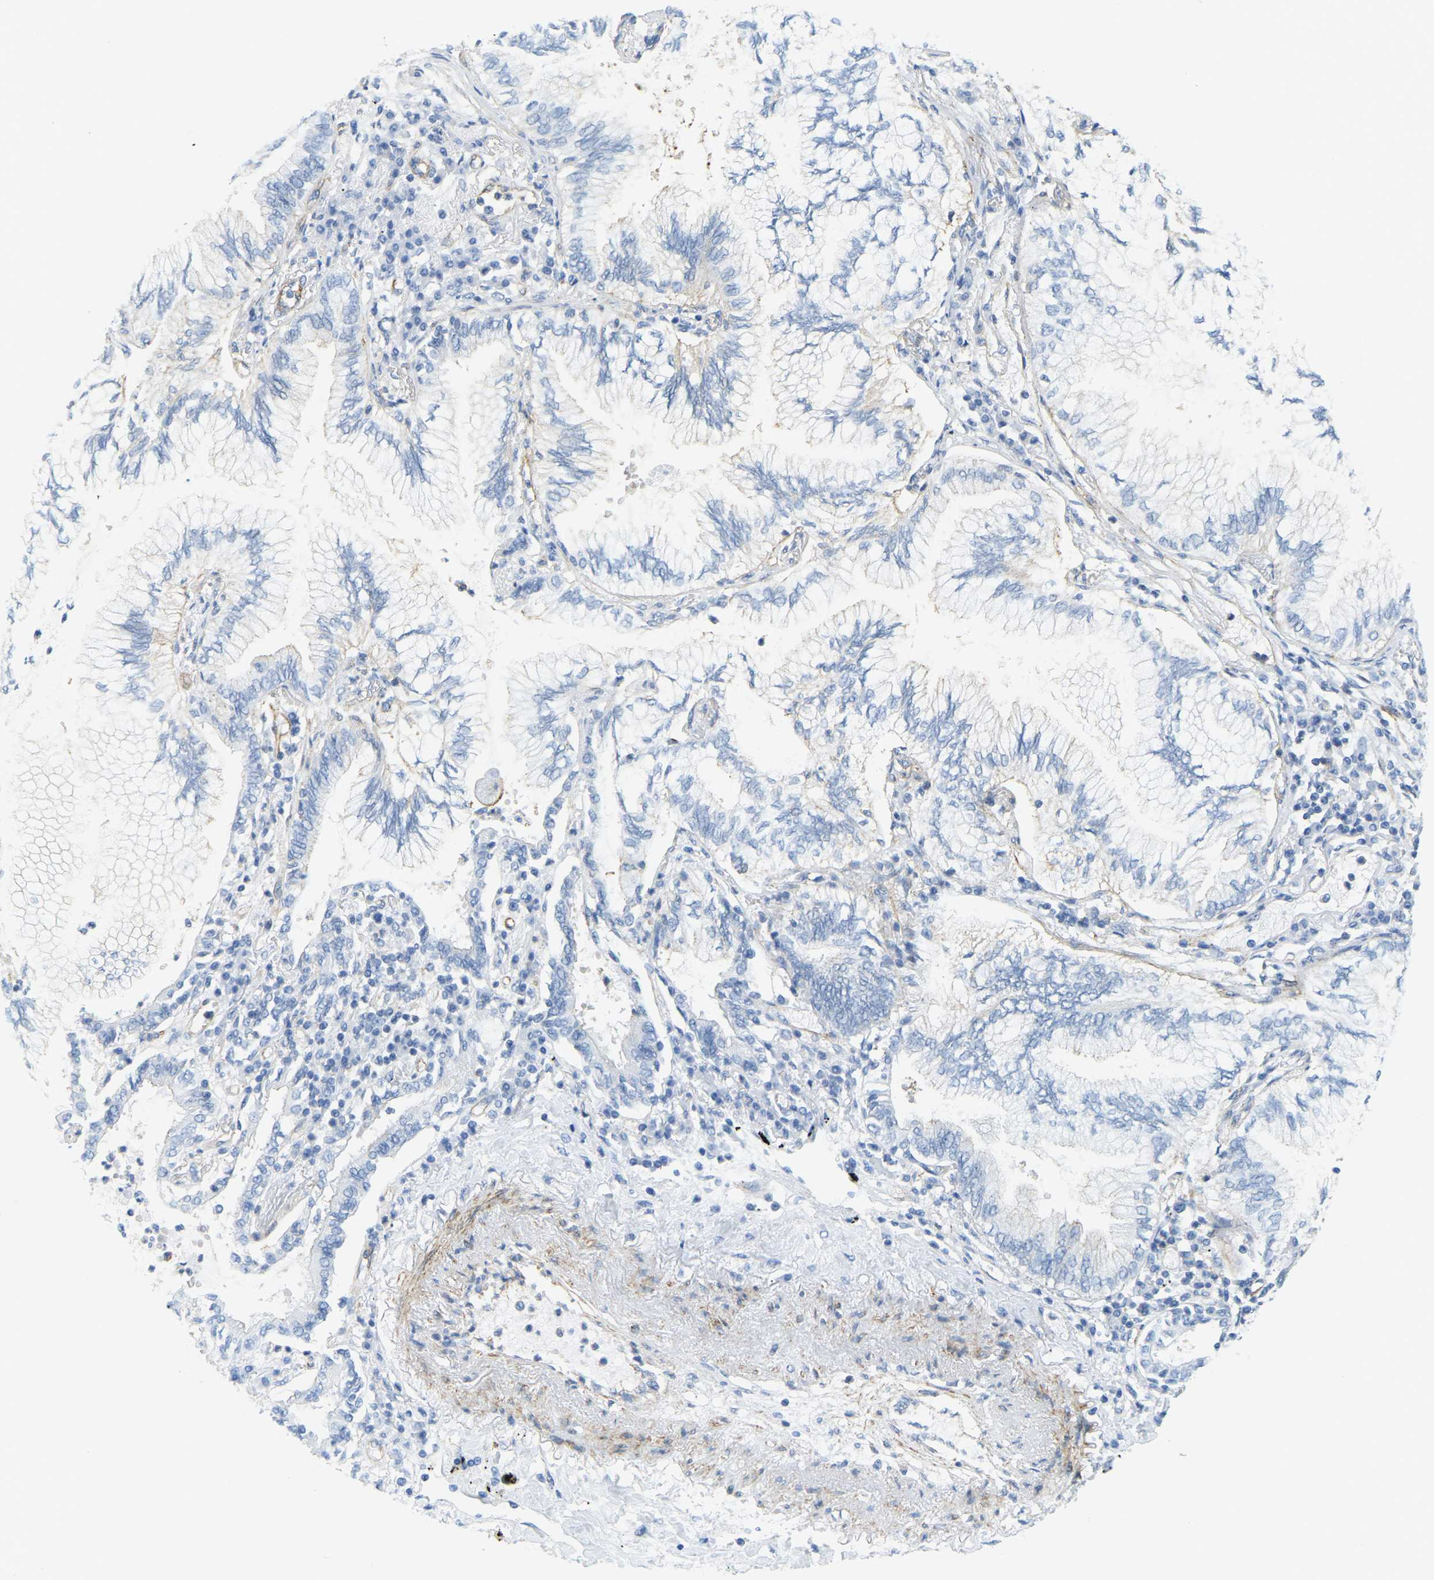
{"staining": {"intensity": "negative", "quantity": "none", "location": "none"}, "tissue": "lung cancer", "cell_type": "Tumor cells", "image_type": "cancer", "snomed": [{"axis": "morphology", "description": "Normal tissue, NOS"}, {"axis": "morphology", "description": "Adenocarcinoma, NOS"}, {"axis": "topography", "description": "Bronchus"}, {"axis": "topography", "description": "Lung"}], "caption": "Immunohistochemical staining of human lung adenocarcinoma displays no significant staining in tumor cells.", "gene": "MYL3", "patient": {"sex": "female", "age": 70}}